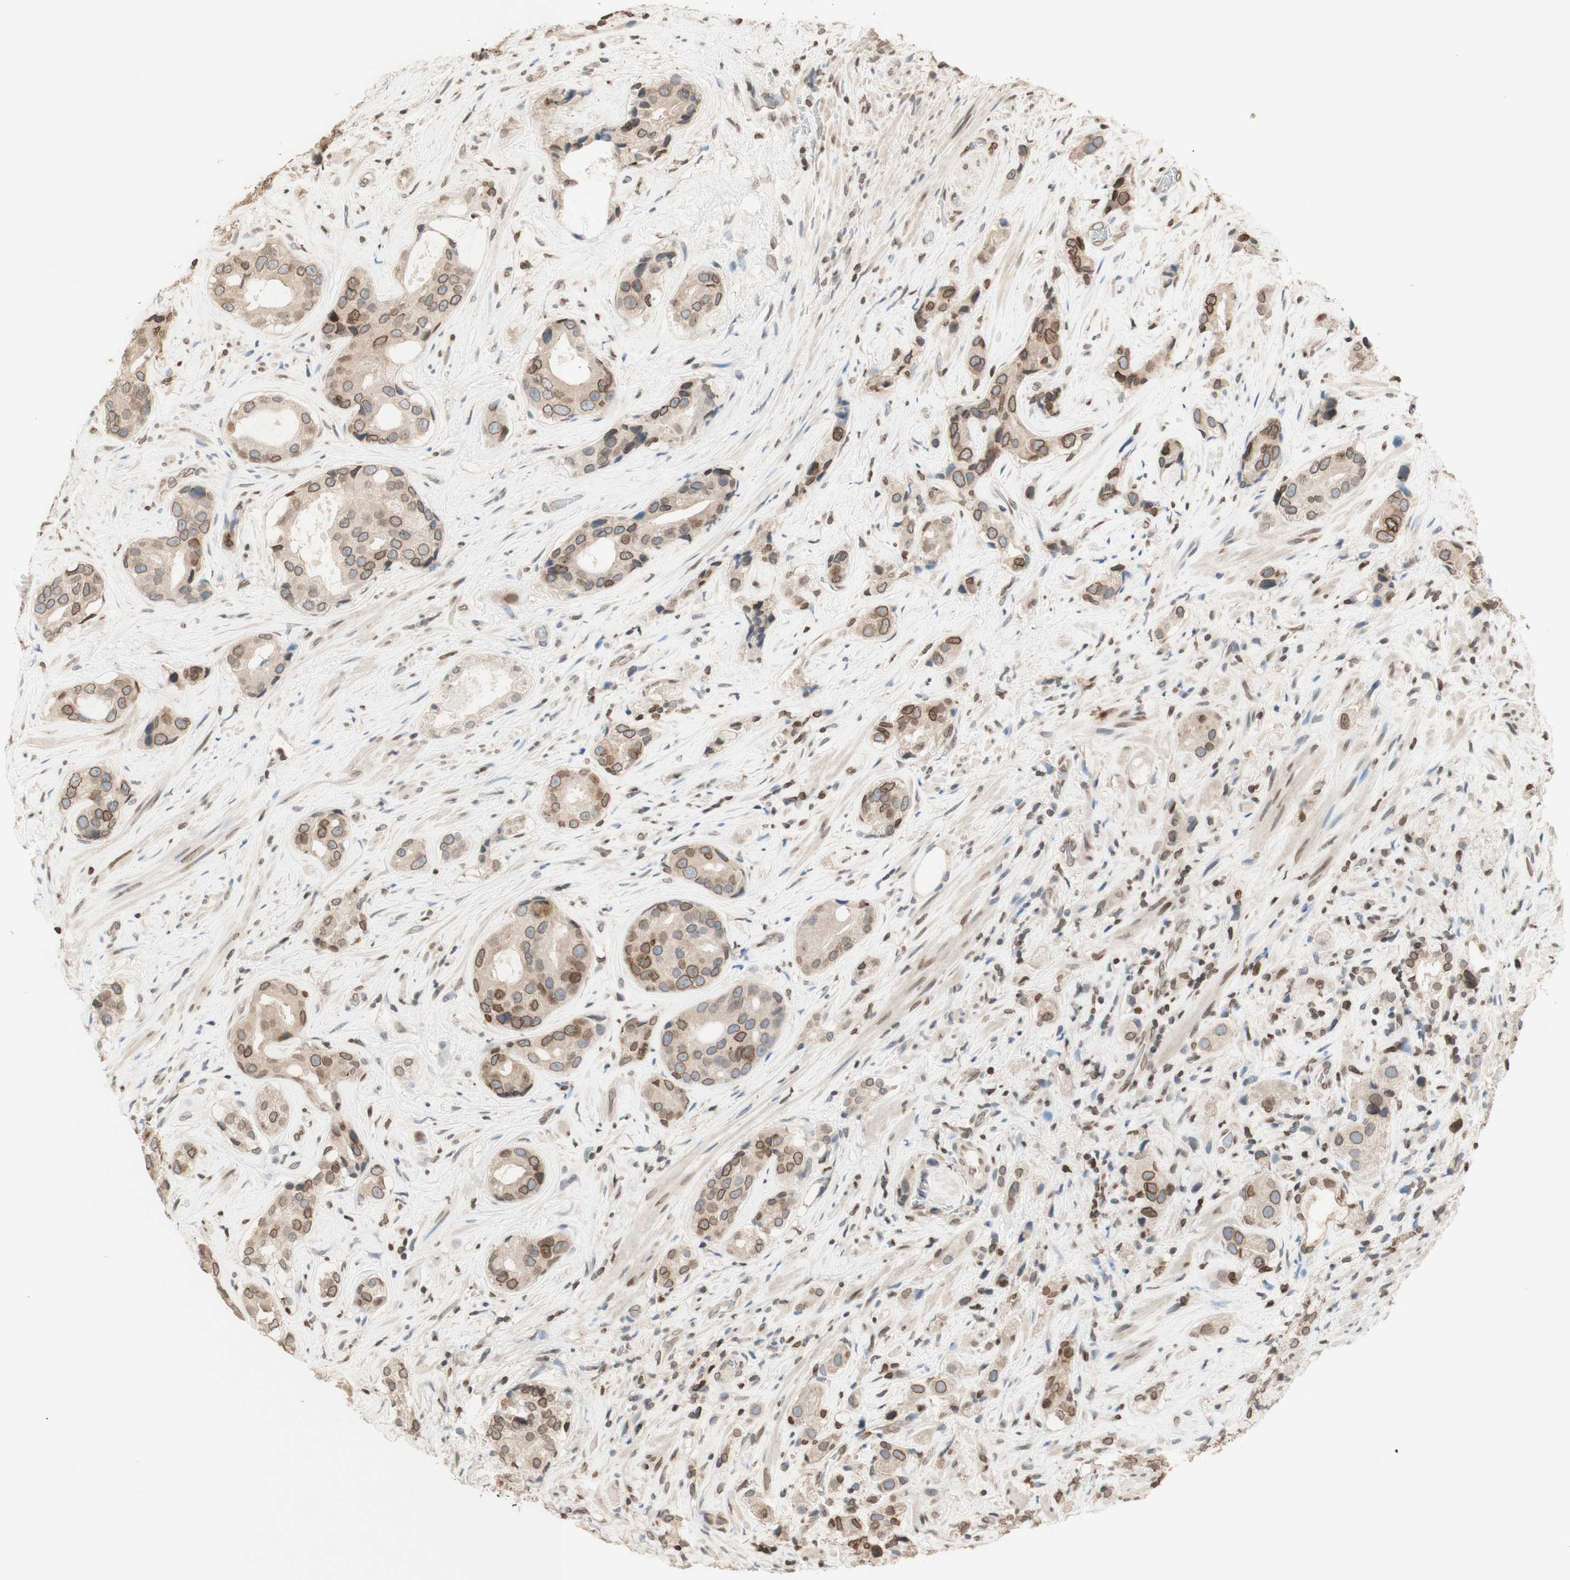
{"staining": {"intensity": "moderate", "quantity": "25%-75%", "location": "cytoplasmic/membranous,nuclear"}, "tissue": "prostate cancer", "cell_type": "Tumor cells", "image_type": "cancer", "snomed": [{"axis": "morphology", "description": "Adenocarcinoma, High grade"}, {"axis": "topography", "description": "Prostate"}], "caption": "IHC micrograph of neoplastic tissue: human high-grade adenocarcinoma (prostate) stained using immunohistochemistry demonstrates medium levels of moderate protein expression localized specifically in the cytoplasmic/membranous and nuclear of tumor cells, appearing as a cytoplasmic/membranous and nuclear brown color.", "gene": "TMPO", "patient": {"sex": "male", "age": 71}}